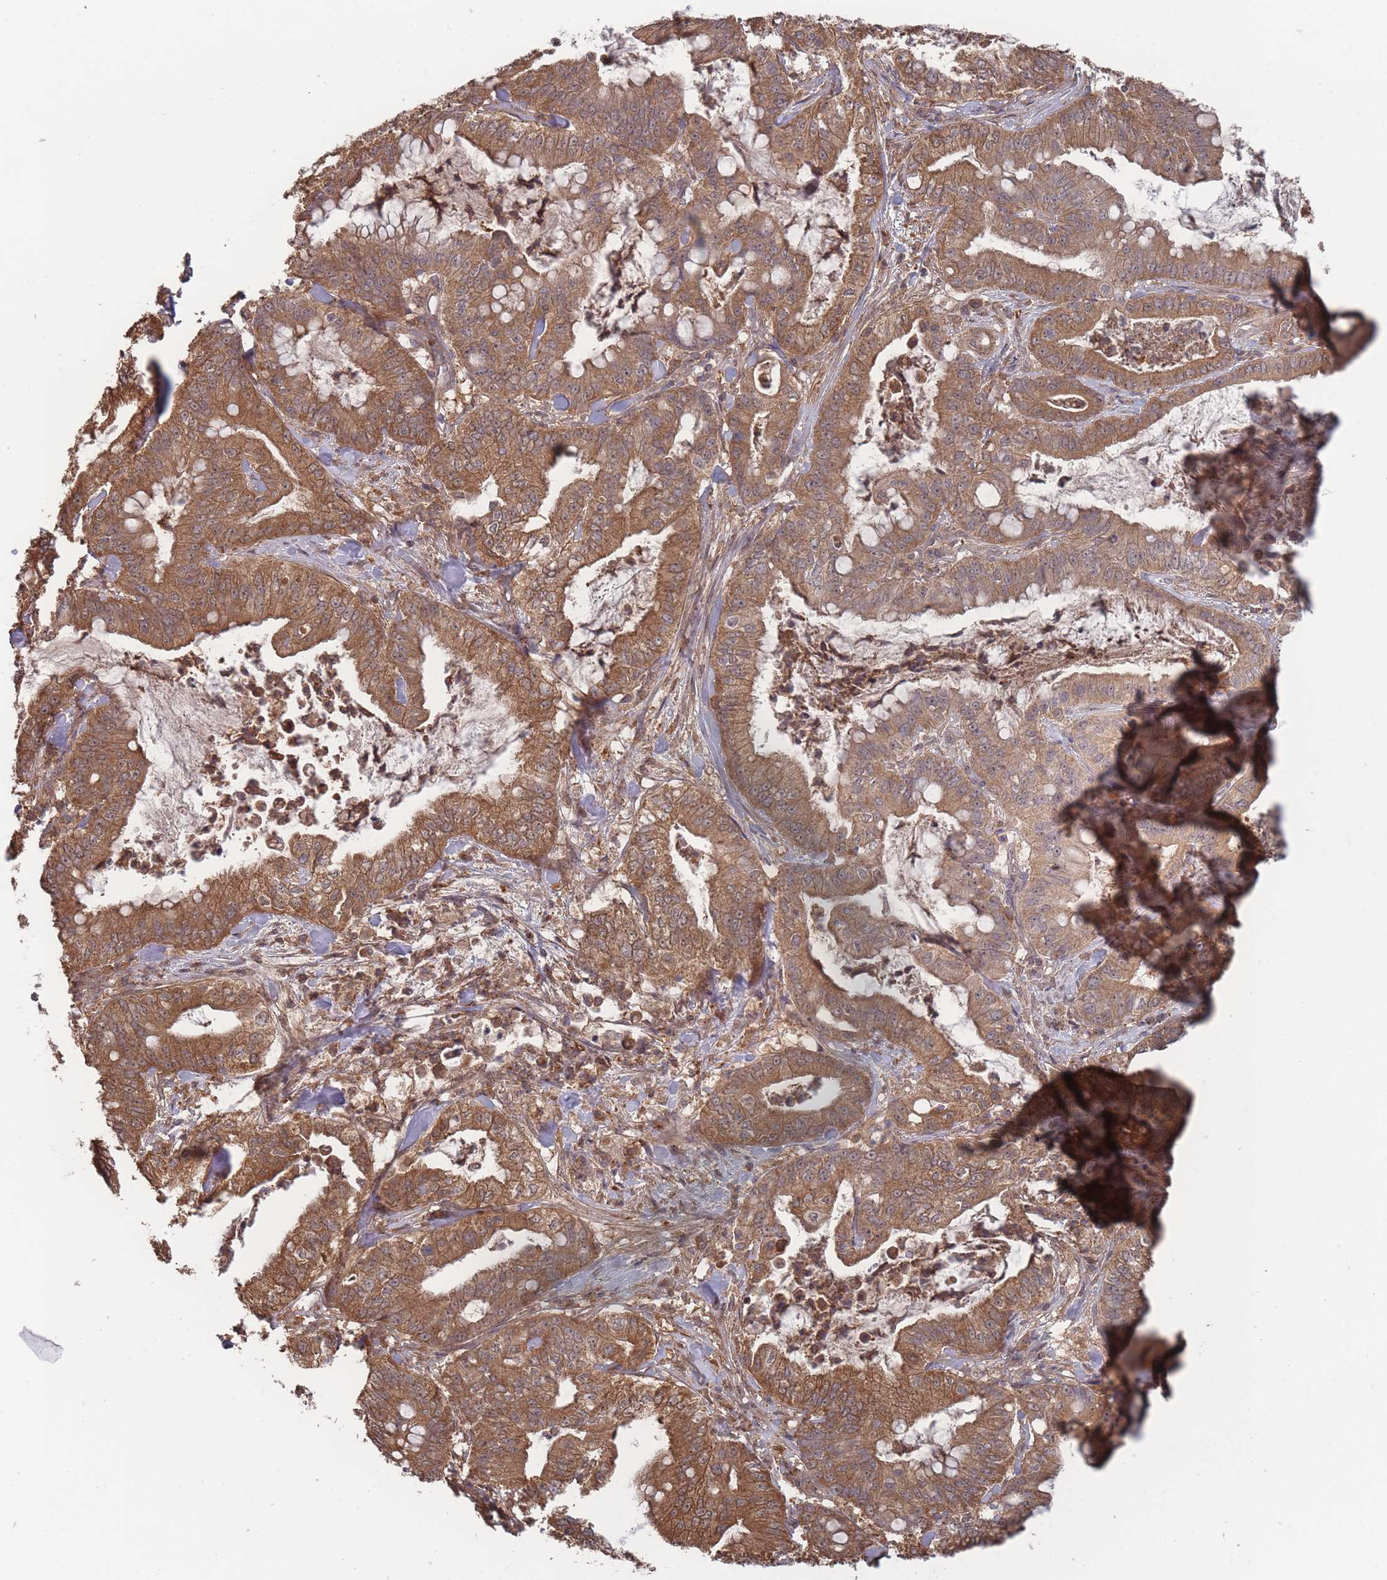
{"staining": {"intensity": "moderate", "quantity": ">75%", "location": "cytoplasmic/membranous"}, "tissue": "pancreatic cancer", "cell_type": "Tumor cells", "image_type": "cancer", "snomed": [{"axis": "morphology", "description": "Adenocarcinoma, NOS"}, {"axis": "topography", "description": "Pancreas"}], "caption": "Immunohistochemistry photomicrograph of pancreatic adenocarcinoma stained for a protein (brown), which exhibits medium levels of moderate cytoplasmic/membranous expression in approximately >75% of tumor cells.", "gene": "SF3B1", "patient": {"sex": "male", "age": 71}}